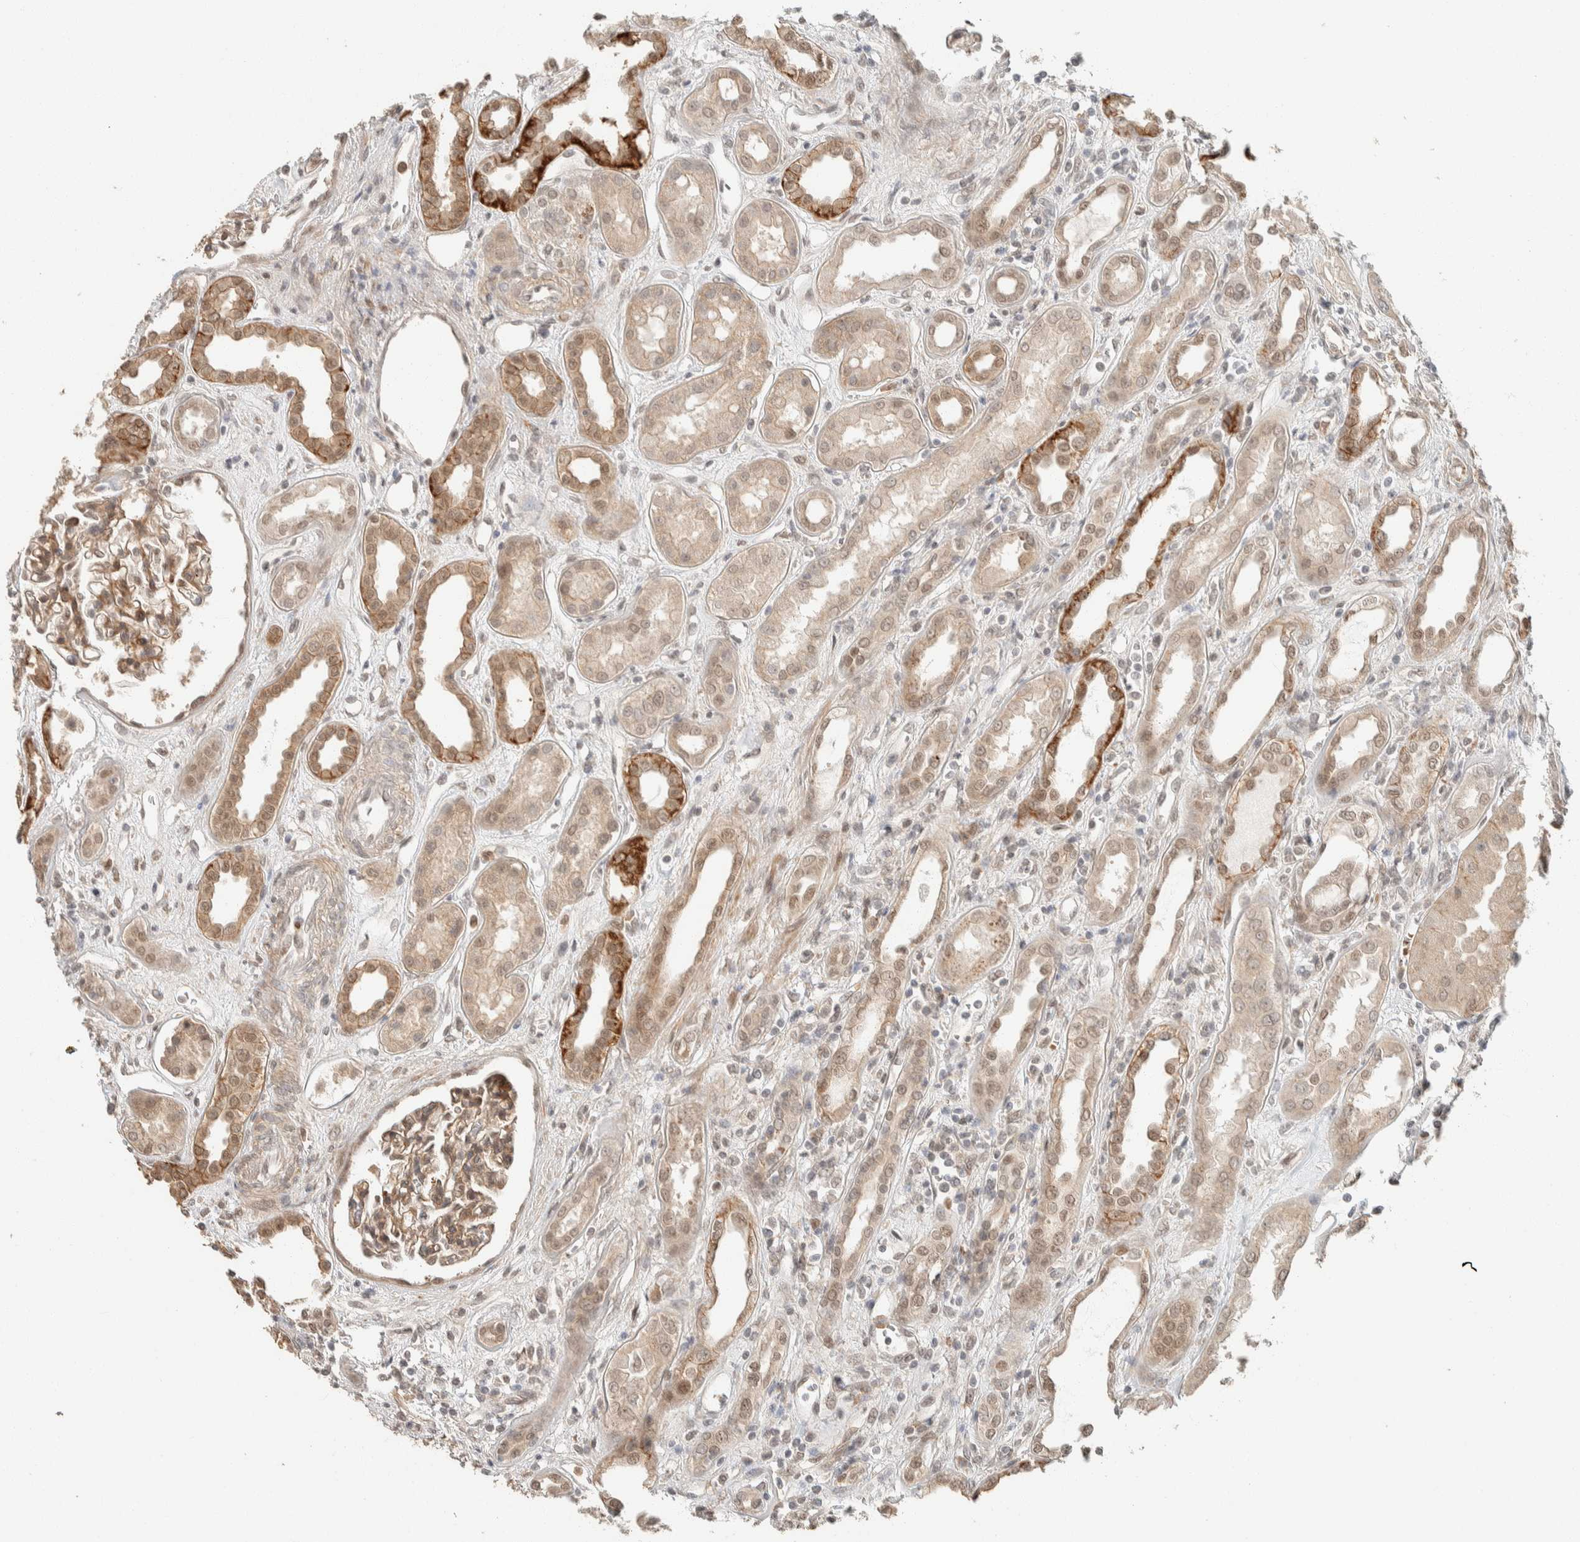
{"staining": {"intensity": "weak", "quantity": ">75%", "location": "cytoplasmic/membranous,nuclear"}, "tissue": "kidney", "cell_type": "Cells in glomeruli", "image_type": "normal", "snomed": [{"axis": "morphology", "description": "Normal tissue, NOS"}, {"axis": "topography", "description": "Kidney"}], "caption": "Protein analysis of benign kidney exhibits weak cytoplasmic/membranous,nuclear staining in about >75% of cells in glomeruli.", "gene": "ZBTB2", "patient": {"sex": "male", "age": 59}}